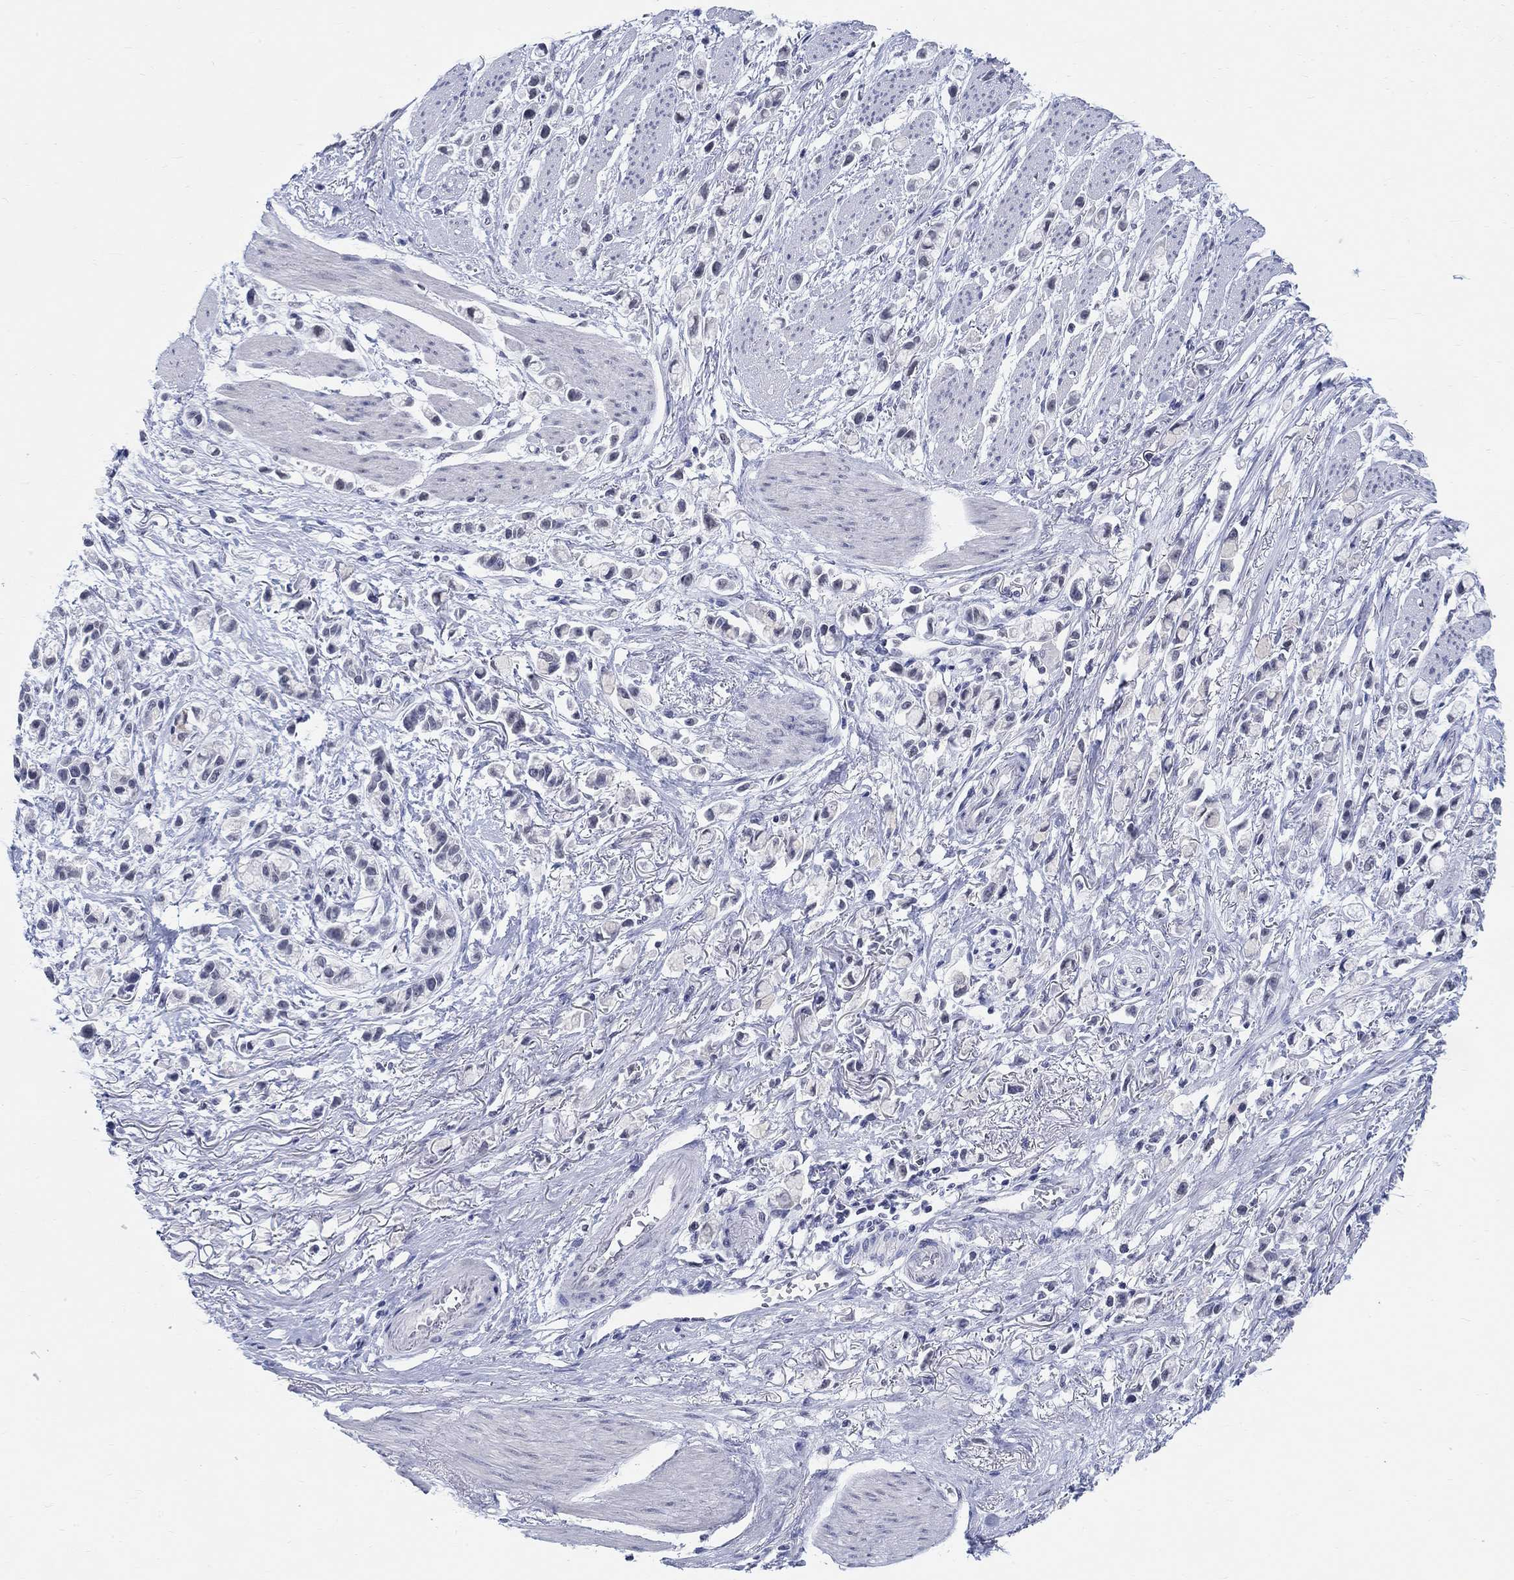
{"staining": {"intensity": "negative", "quantity": "none", "location": "none"}, "tissue": "stomach cancer", "cell_type": "Tumor cells", "image_type": "cancer", "snomed": [{"axis": "morphology", "description": "Adenocarcinoma, NOS"}, {"axis": "topography", "description": "Stomach"}], "caption": "Immunohistochemistry image of neoplastic tissue: human stomach adenocarcinoma stained with DAB (3,3'-diaminobenzidine) shows no significant protein staining in tumor cells. (Brightfield microscopy of DAB (3,3'-diaminobenzidine) immunohistochemistry (IHC) at high magnification).", "gene": "ANKS1B", "patient": {"sex": "female", "age": 81}}